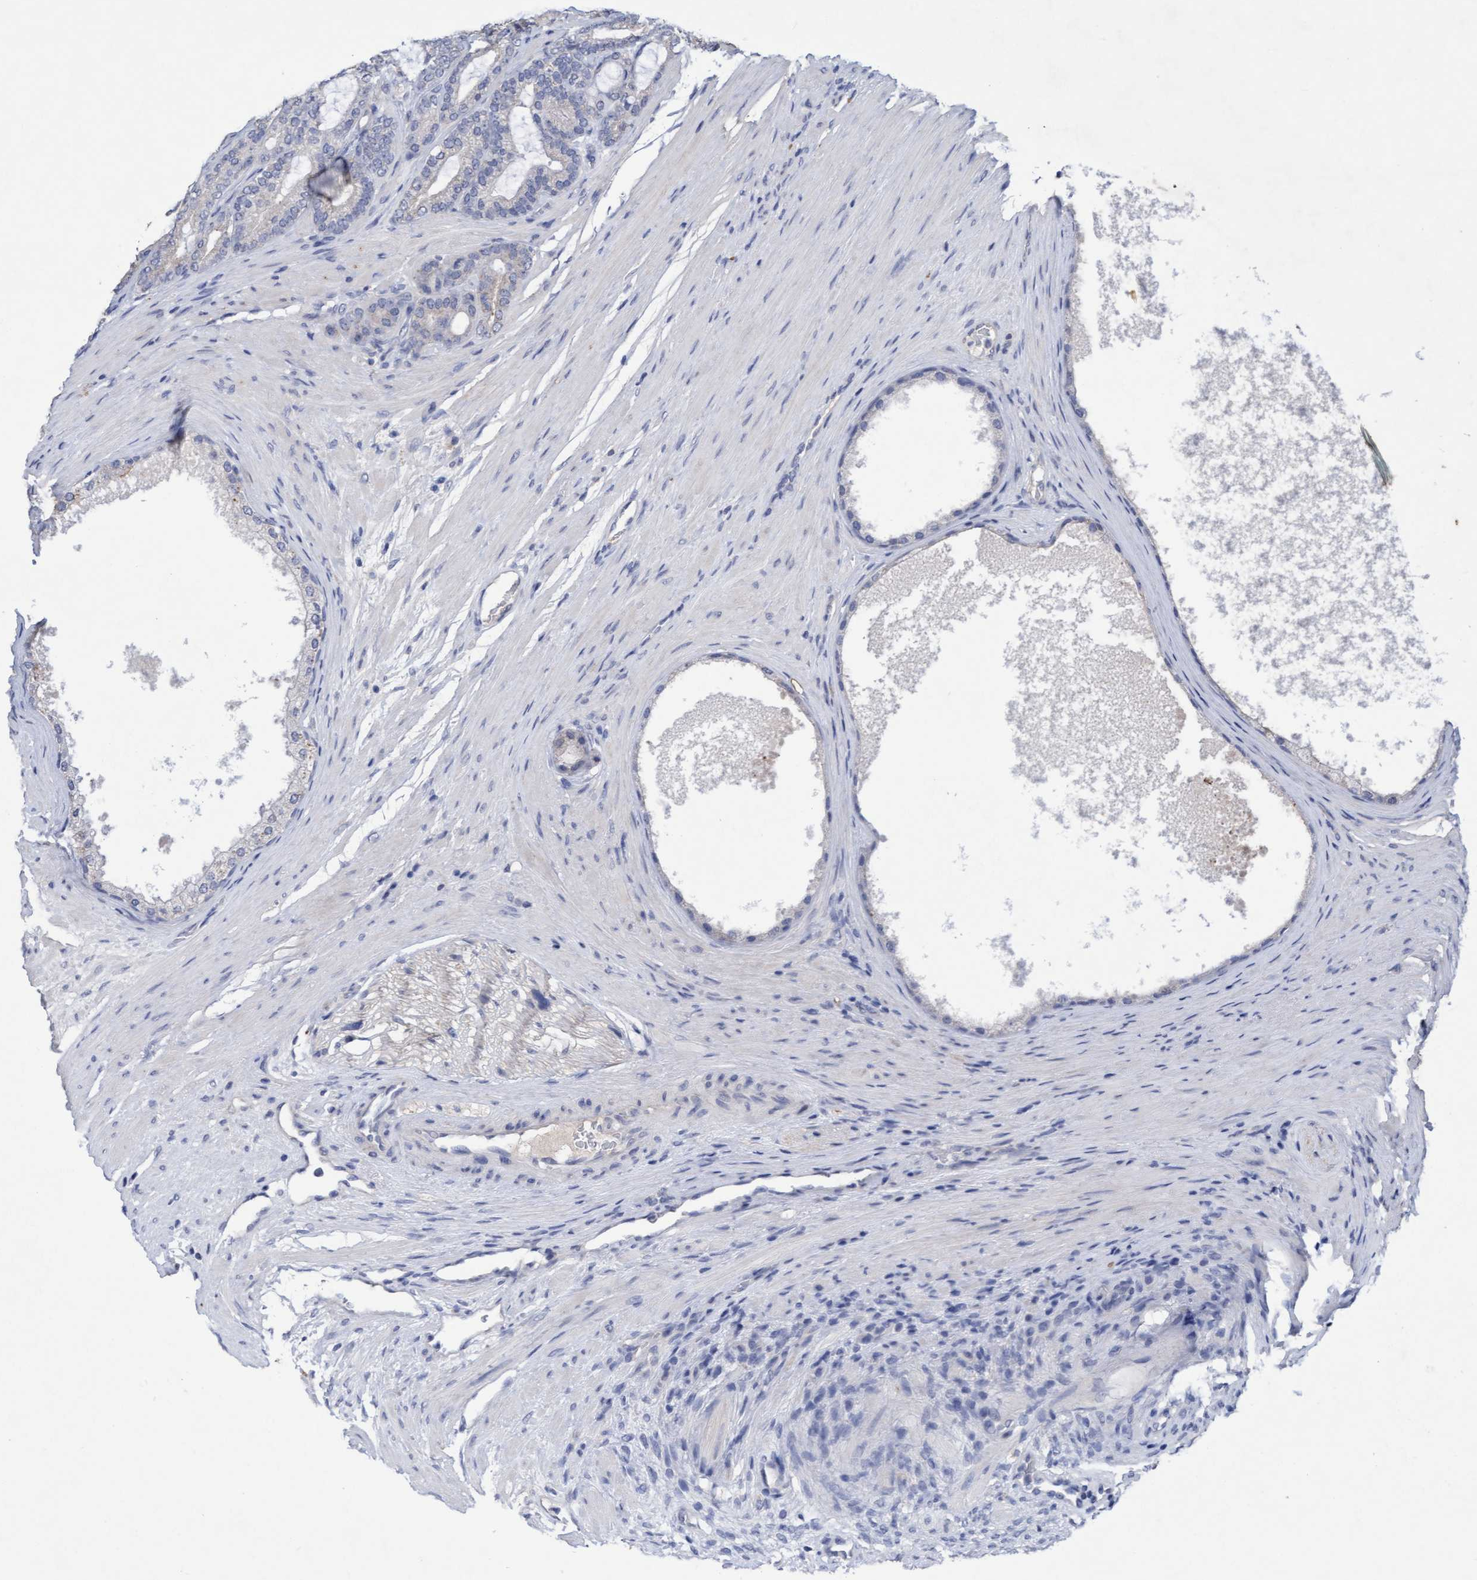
{"staining": {"intensity": "negative", "quantity": "none", "location": "none"}, "tissue": "prostate cancer", "cell_type": "Tumor cells", "image_type": "cancer", "snomed": [{"axis": "morphology", "description": "Adenocarcinoma, High grade"}, {"axis": "topography", "description": "Prostate"}], "caption": "This is an immunohistochemistry (IHC) image of prostate adenocarcinoma (high-grade). There is no positivity in tumor cells.", "gene": "VSIG8", "patient": {"sex": "male", "age": 60}}